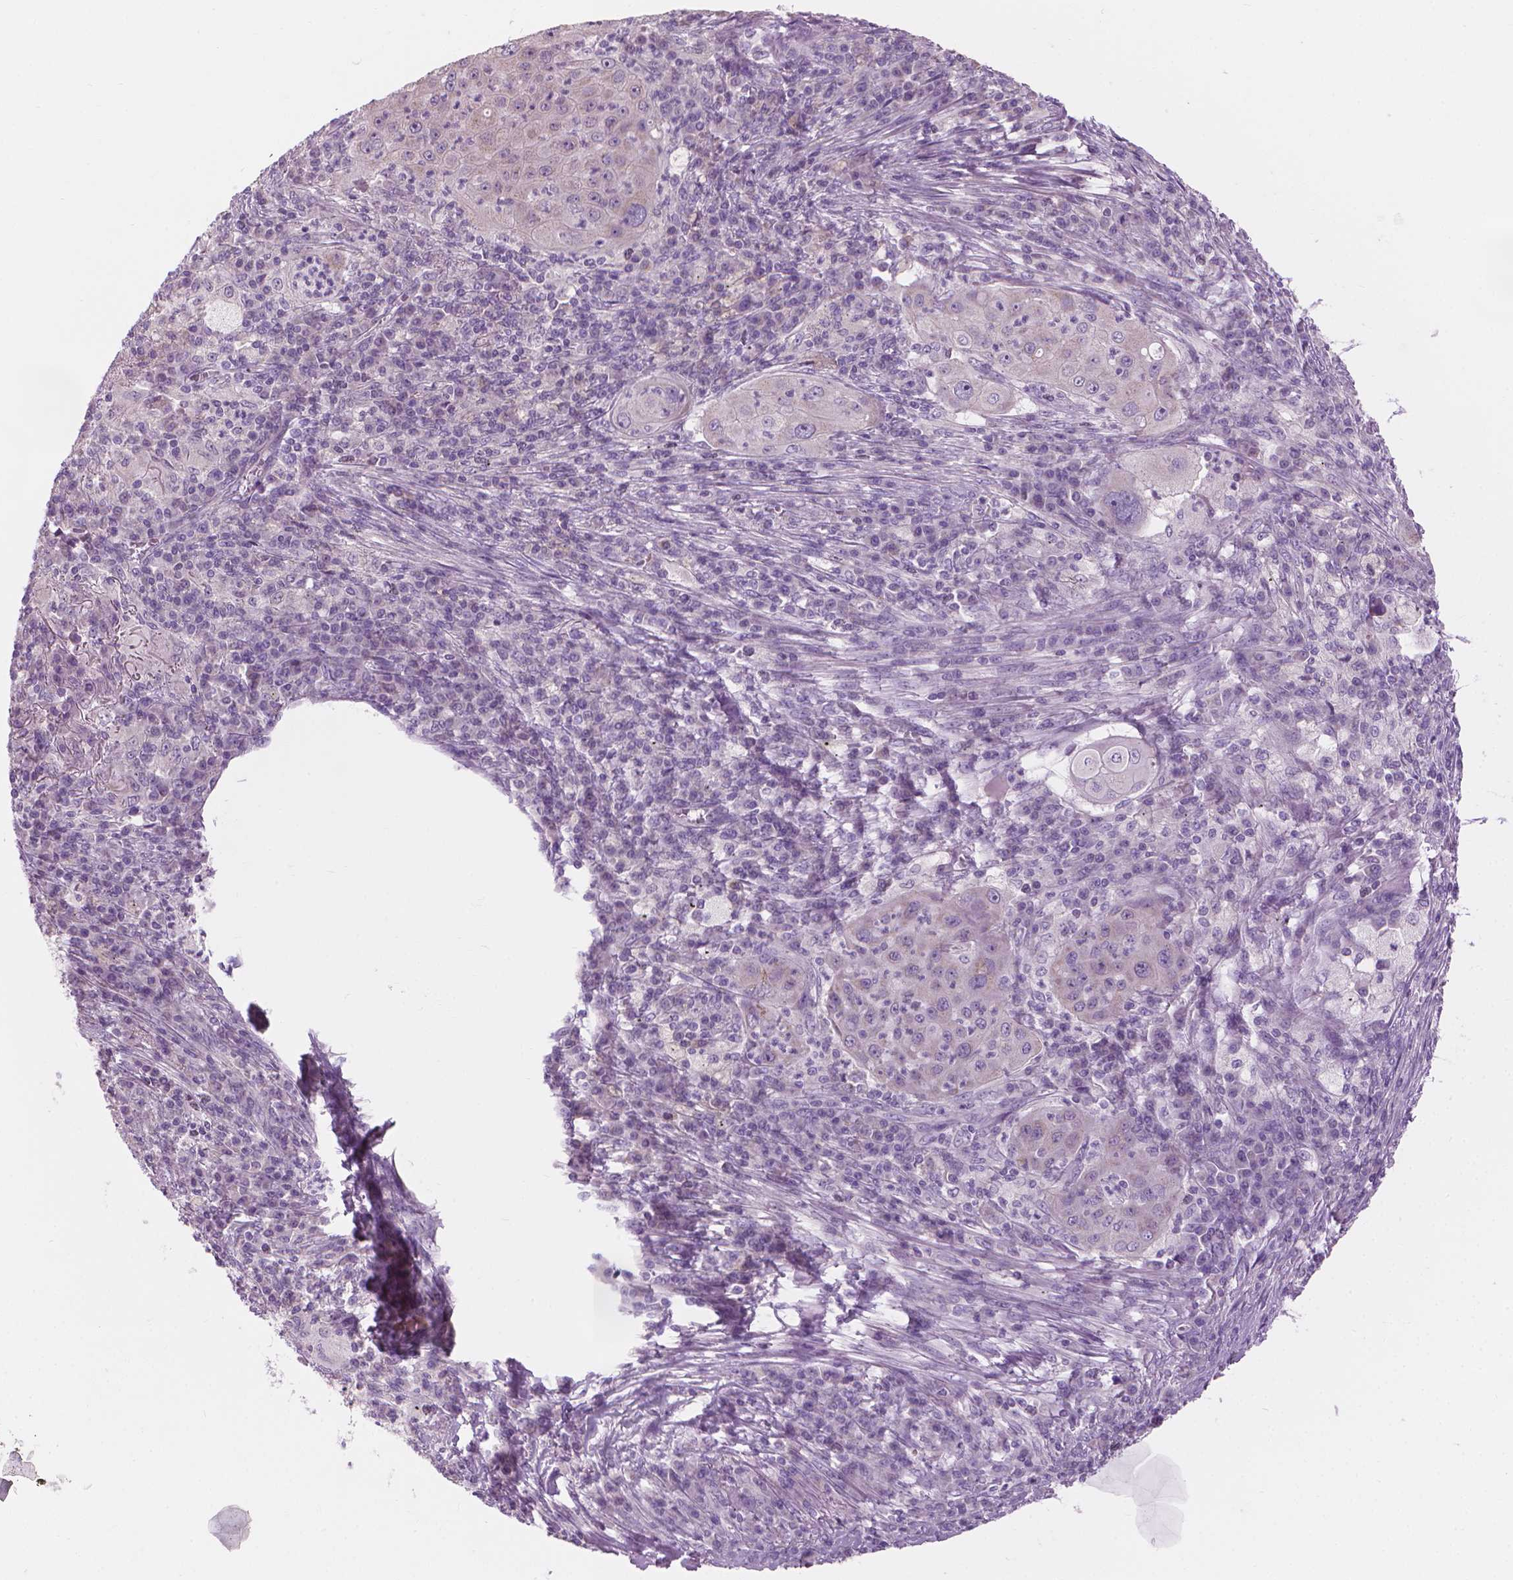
{"staining": {"intensity": "negative", "quantity": "none", "location": "none"}, "tissue": "lung cancer", "cell_type": "Tumor cells", "image_type": "cancer", "snomed": [{"axis": "morphology", "description": "Squamous cell carcinoma, NOS"}, {"axis": "topography", "description": "Lung"}], "caption": "A high-resolution micrograph shows IHC staining of lung cancer, which reveals no significant positivity in tumor cells. (Stains: DAB IHC with hematoxylin counter stain, Microscopy: brightfield microscopy at high magnification).", "gene": "CFAP126", "patient": {"sex": "female", "age": 59}}